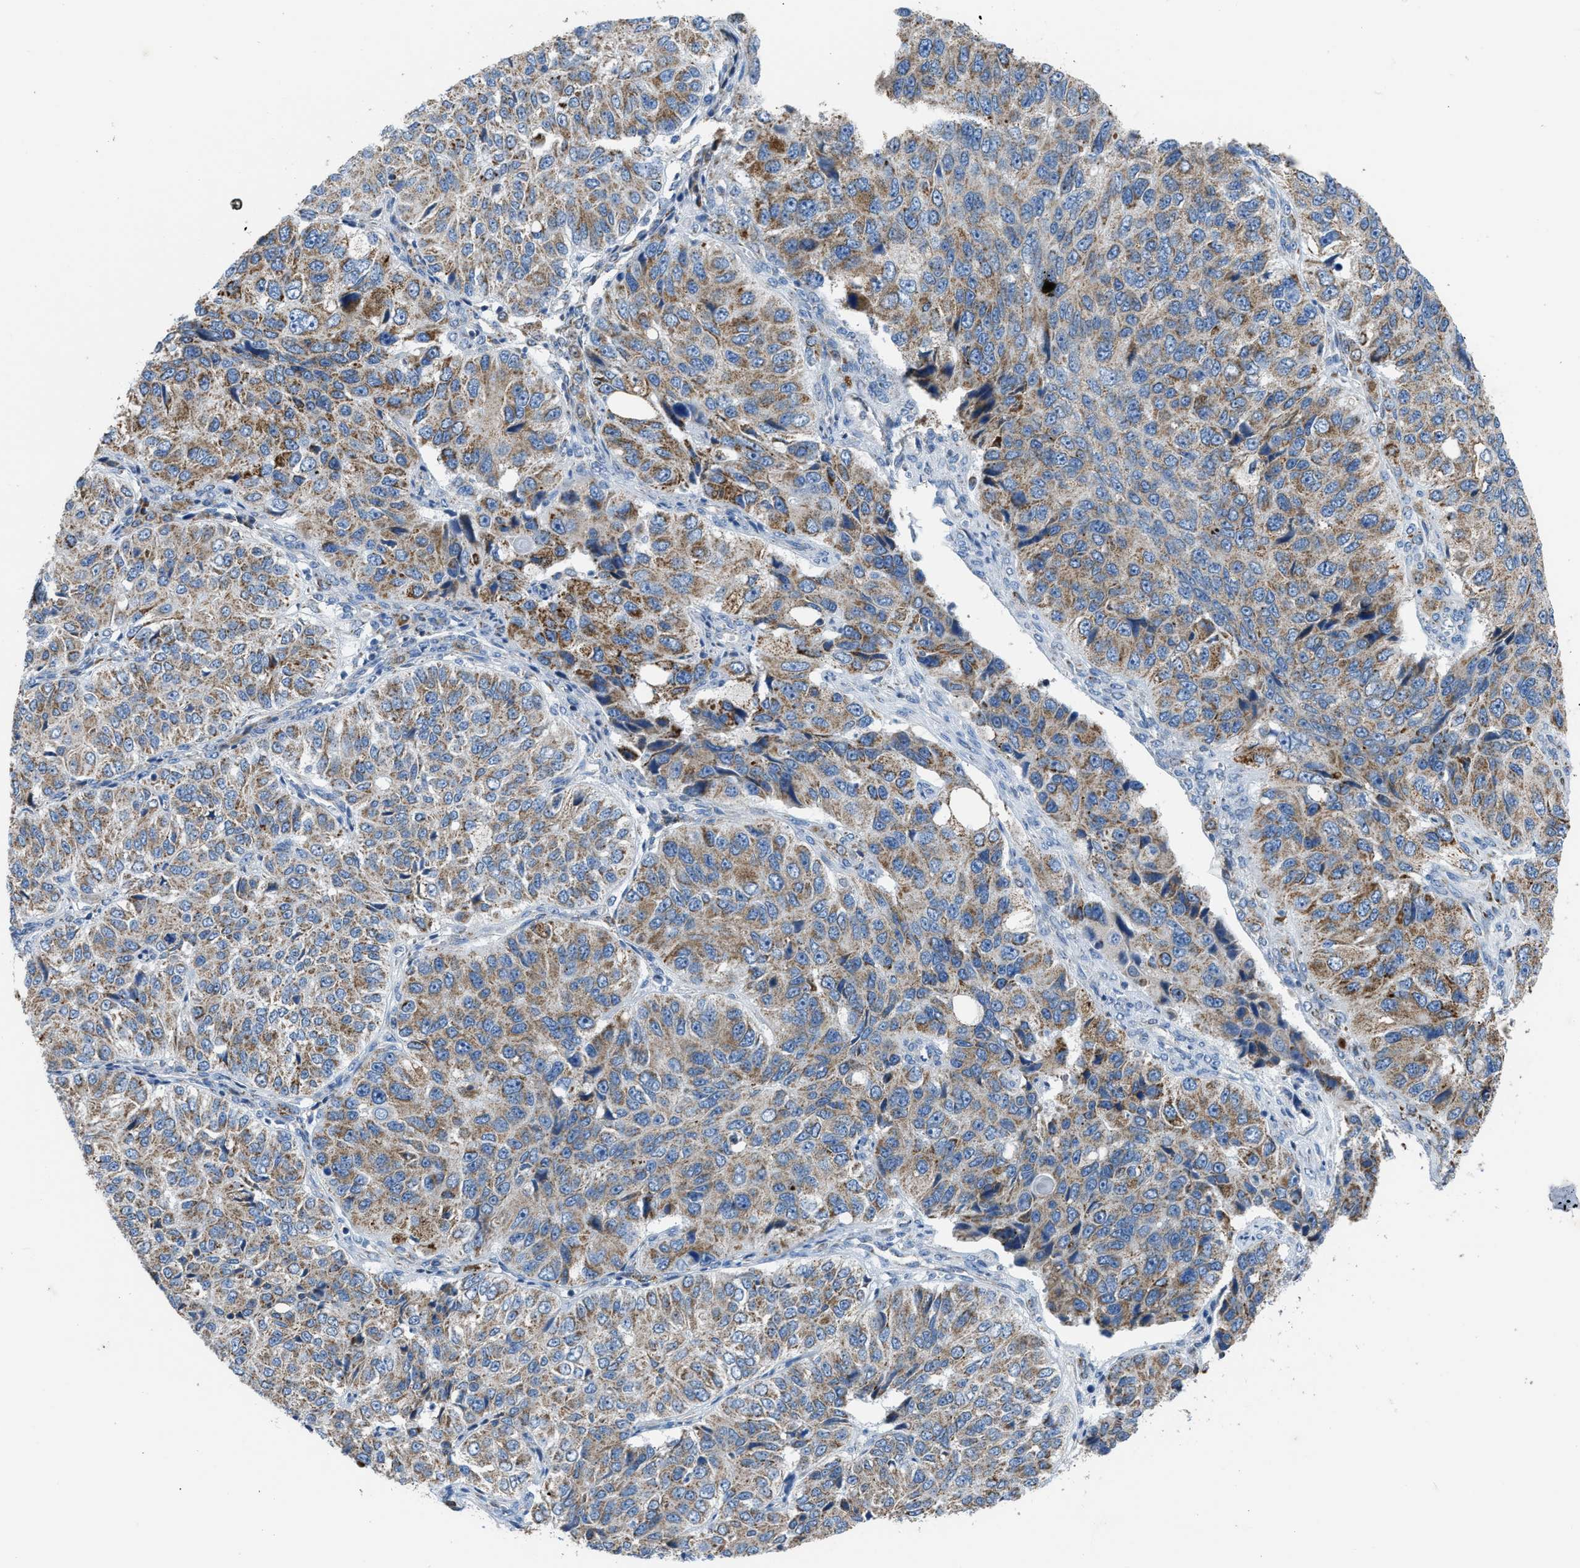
{"staining": {"intensity": "moderate", "quantity": ">75%", "location": "cytoplasmic/membranous"}, "tissue": "ovarian cancer", "cell_type": "Tumor cells", "image_type": "cancer", "snomed": [{"axis": "morphology", "description": "Carcinoma, endometroid"}, {"axis": "topography", "description": "Ovary"}], "caption": "A histopathology image of endometroid carcinoma (ovarian) stained for a protein displays moderate cytoplasmic/membranous brown staining in tumor cells.", "gene": "ETFB", "patient": {"sex": "female", "age": 51}}